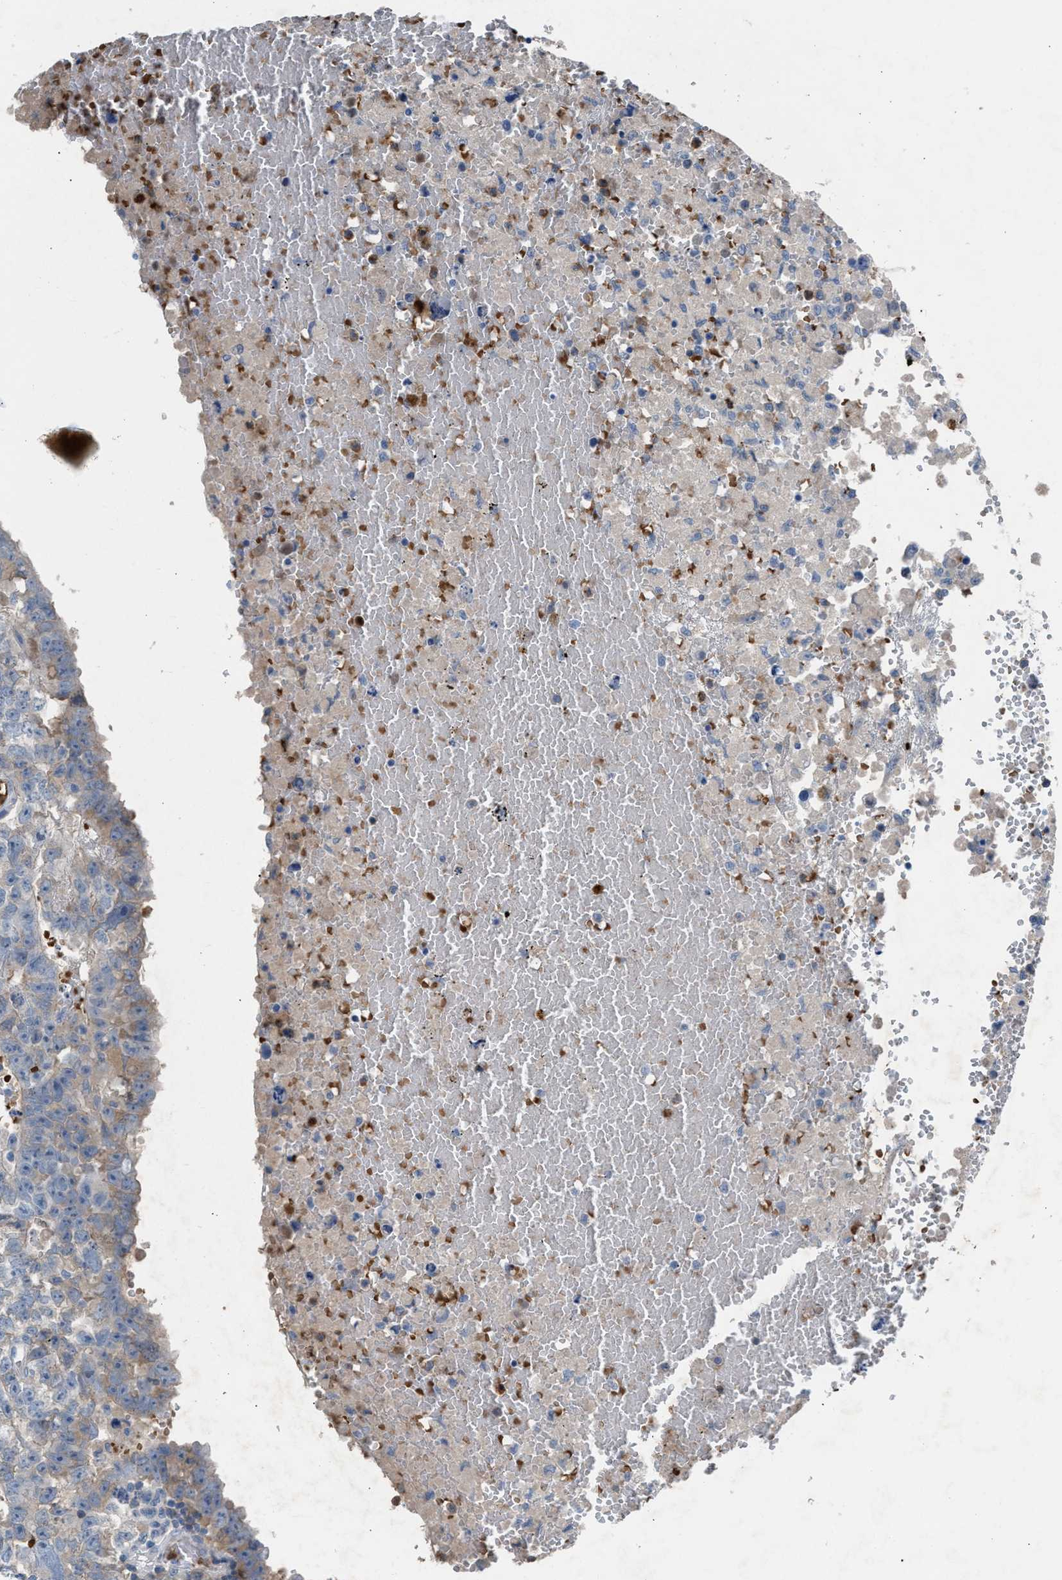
{"staining": {"intensity": "weak", "quantity": "<25%", "location": "cytoplasmic/membranous"}, "tissue": "testis cancer", "cell_type": "Tumor cells", "image_type": "cancer", "snomed": [{"axis": "morphology", "description": "Carcinoma, Embryonal, NOS"}, {"axis": "topography", "description": "Testis"}], "caption": "Immunohistochemical staining of testis embryonal carcinoma demonstrates no significant expression in tumor cells.", "gene": "CFAP77", "patient": {"sex": "male", "age": 25}}